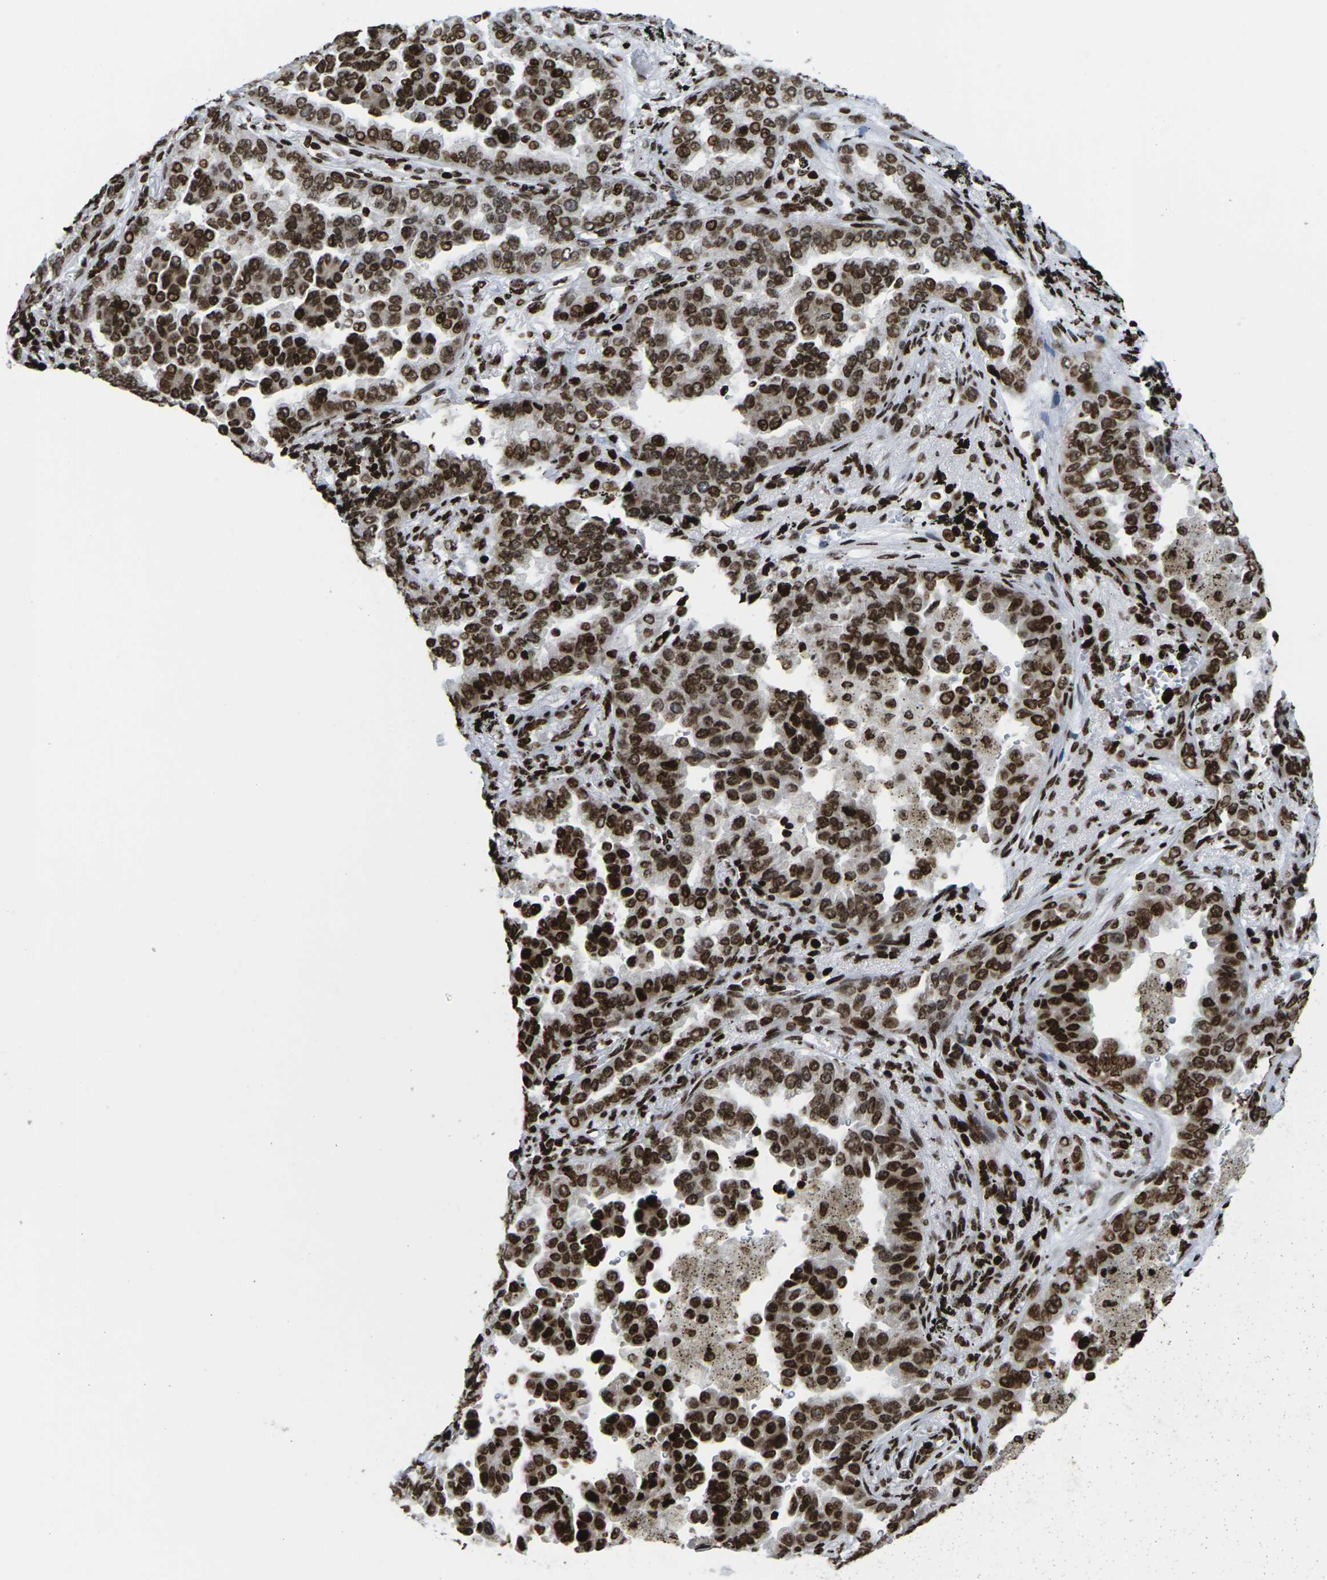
{"staining": {"intensity": "strong", "quantity": ">75%", "location": "cytoplasmic/membranous,nuclear"}, "tissue": "lung cancer", "cell_type": "Tumor cells", "image_type": "cancer", "snomed": [{"axis": "morphology", "description": "Normal tissue, NOS"}, {"axis": "morphology", "description": "Adenocarcinoma, NOS"}, {"axis": "topography", "description": "Lung"}], "caption": "Immunohistochemical staining of human lung adenocarcinoma displays strong cytoplasmic/membranous and nuclear protein positivity in approximately >75% of tumor cells.", "gene": "H1-4", "patient": {"sex": "male", "age": 59}}